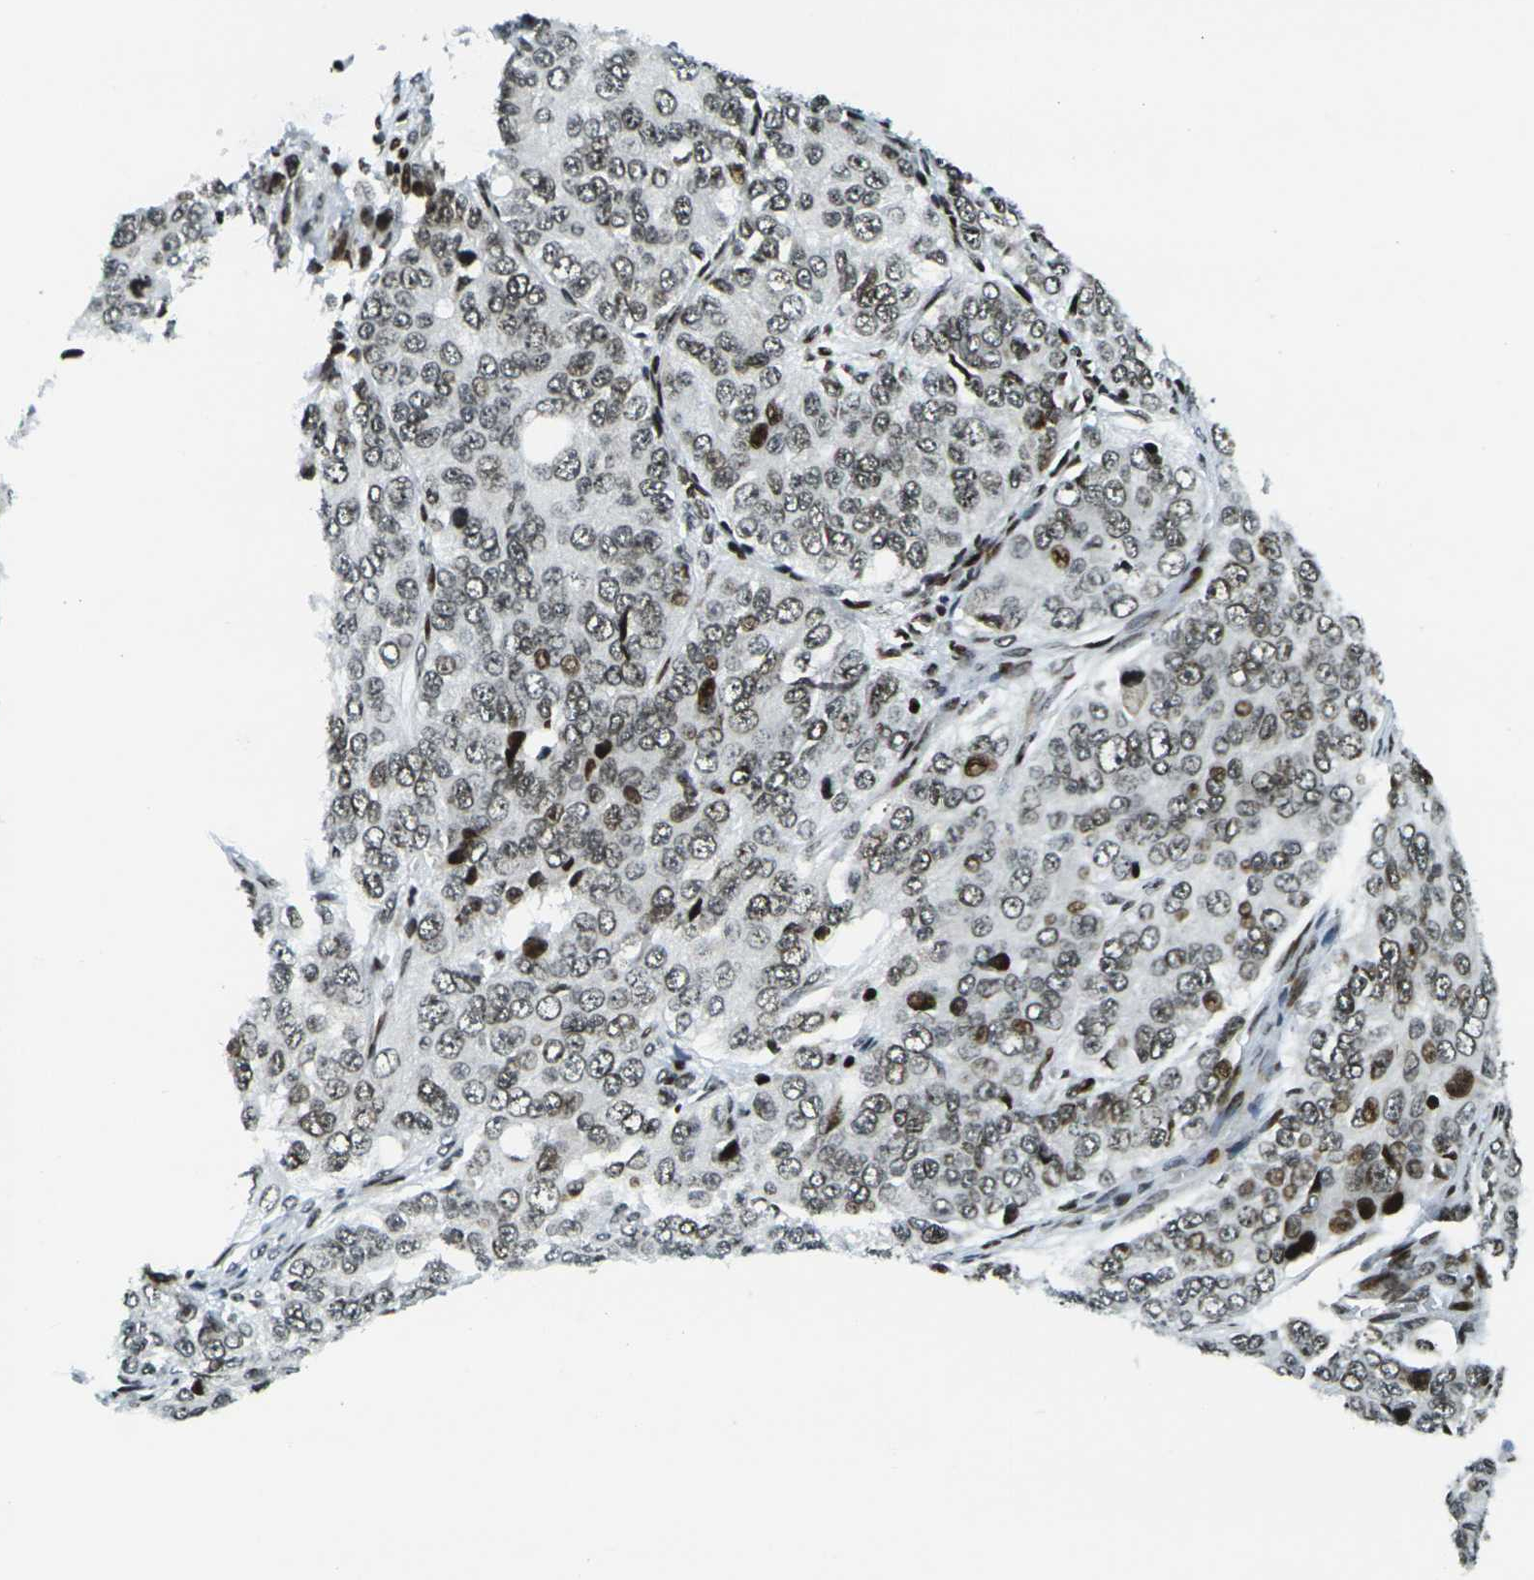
{"staining": {"intensity": "moderate", "quantity": ">75%", "location": "nuclear"}, "tissue": "ovarian cancer", "cell_type": "Tumor cells", "image_type": "cancer", "snomed": [{"axis": "morphology", "description": "Carcinoma, endometroid"}, {"axis": "topography", "description": "Ovary"}], "caption": "Ovarian endometroid carcinoma tissue shows moderate nuclear staining in about >75% of tumor cells", "gene": "H3-3A", "patient": {"sex": "female", "age": 51}}